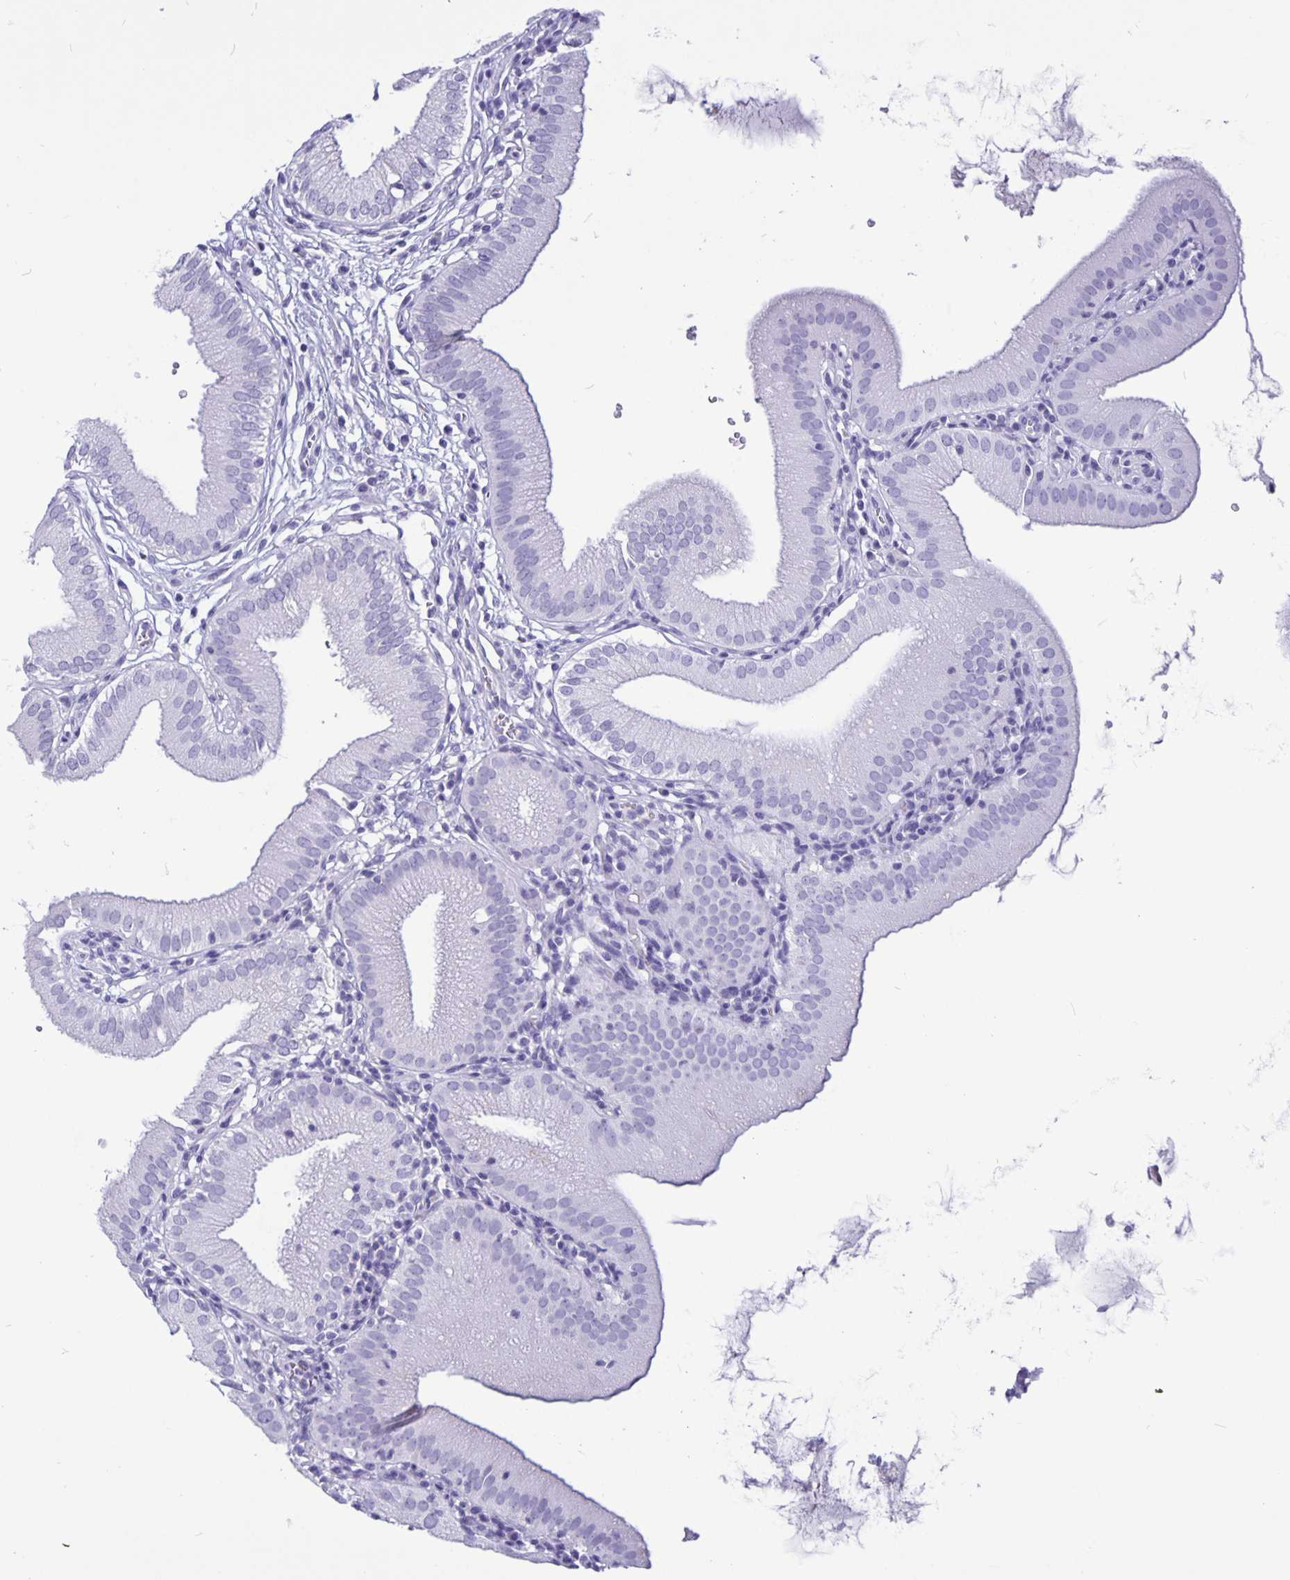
{"staining": {"intensity": "negative", "quantity": "none", "location": "none"}, "tissue": "gallbladder", "cell_type": "Glandular cells", "image_type": "normal", "snomed": [{"axis": "morphology", "description": "Normal tissue, NOS"}, {"axis": "topography", "description": "Gallbladder"}], "caption": "Immunohistochemistry (IHC) image of benign gallbladder stained for a protein (brown), which displays no positivity in glandular cells.", "gene": "BPIFA3", "patient": {"sex": "female", "age": 65}}